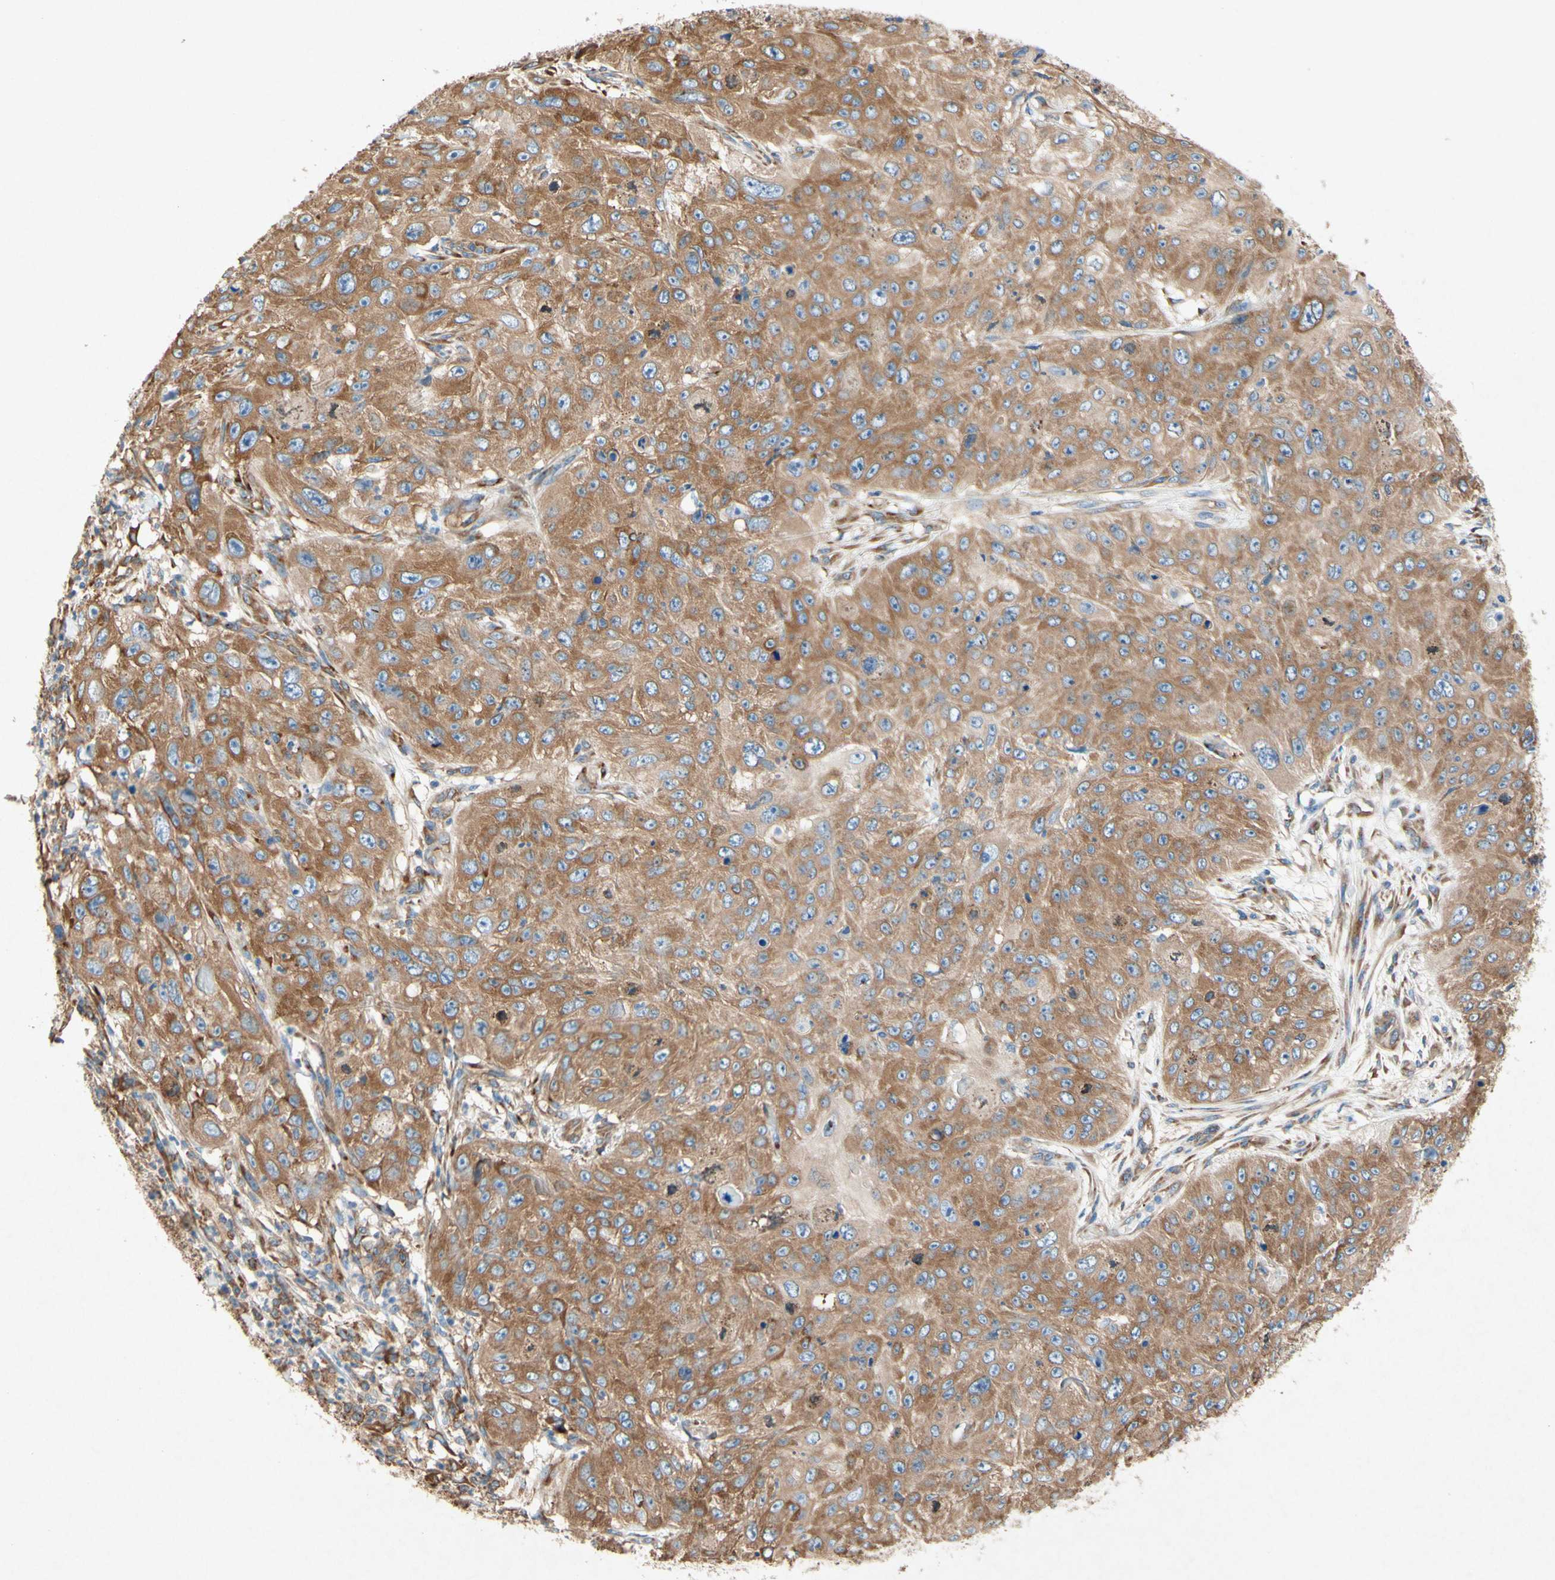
{"staining": {"intensity": "moderate", "quantity": ">75%", "location": "cytoplasmic/membranous"}, "tissue": "skin cancer", "cell_type": "Tumor cells", "image_type": "cancer", "snomed": [{"axis": "morphology", "description": "Squamous cell carcinoma, NOS"}, {"axis": "topography", "description": "Skin"}], "caption": "A photomicrograph of human skin squamous cell carcinoma stained for a protein demonstrates moderate cytoplasmic/membranous brown staining in tumor cells.", "gene": "PABPC1", "patient": {"sex": "female", "age": 80}}